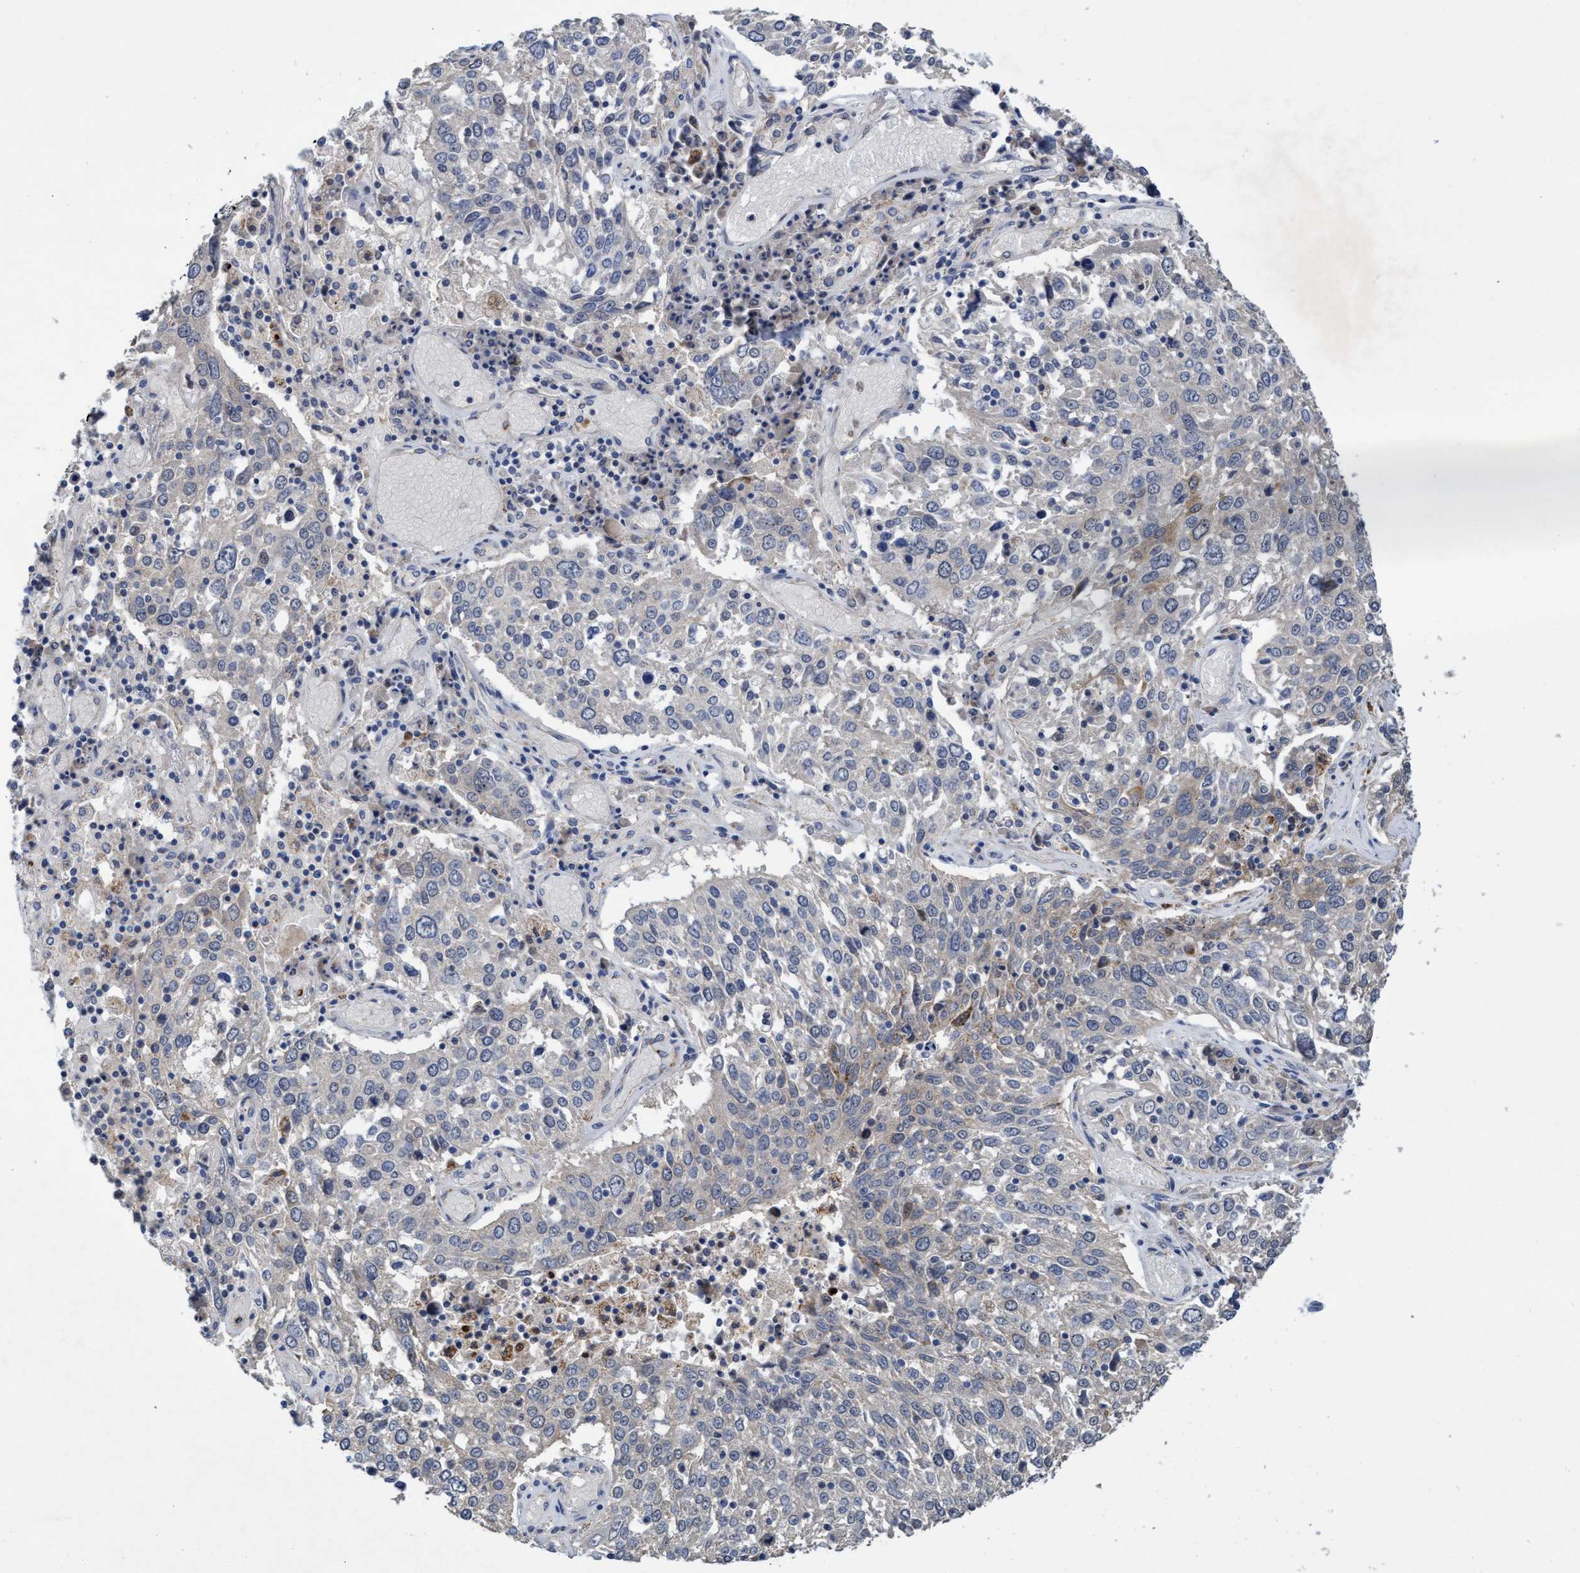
{"staining": {"intensity": "weak", "quantity": "<25%", "location": "cytoplasmic/membranous"}, "tissue": "lung cancer", "cell_type": "Tumor cells", "image_type": "cancer", "snomed": [{"axis": "morphology", "description": "Squamous cell carcinoma, NOS"}, {"axis": "topography", "description": "Lung"}], "caption": "Human lung cancer stained for a protein using immunohistochemistry (IHC) displays no positivity in tumor cells.", "gene": "SEMA4D", "patient": {"sex": "male", "age": 65}}